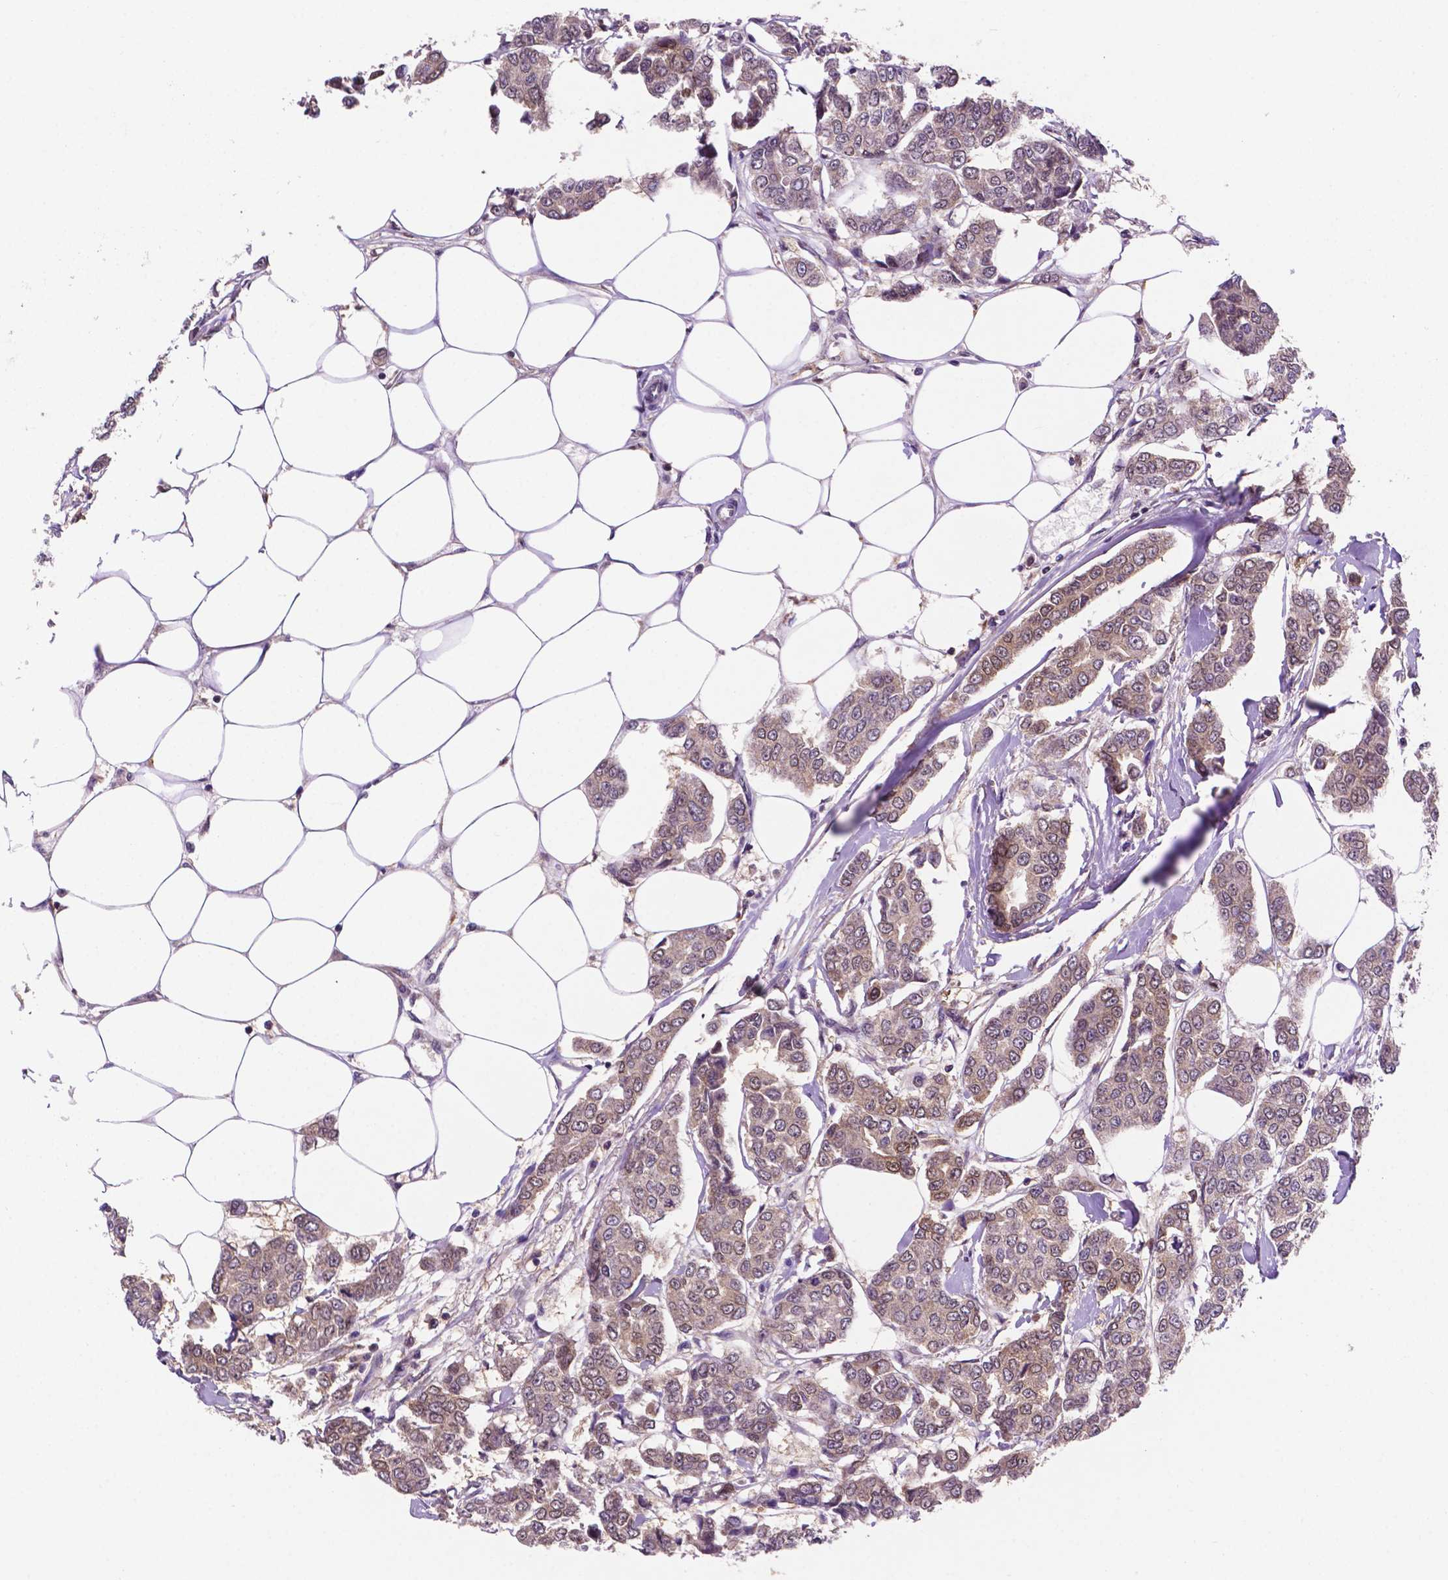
{"staining": {"intensity": "weak", "quantity": "25%-75%", "location": "cytoplasmic/membranous"}, "tissue": "breast cancer", "cell_type": "Tumor cells", "image_type": "cancer", "snomed": [{"axis": "morphology", "description": "Duct carcinoma"}, {"axis": "topography", "description": "Breast"}], "caption": "Immunohistochemistry (IHC) photomicrograph of breast cancer (intraductal carcinoma) stained for a protein (brown), which exhibits low levels of weak cytoplasmic/membranous staining in about 25%-75% of tumor cells.", "gene": "UBE2L6", "patient": {"sex": "female", "age": 94}}